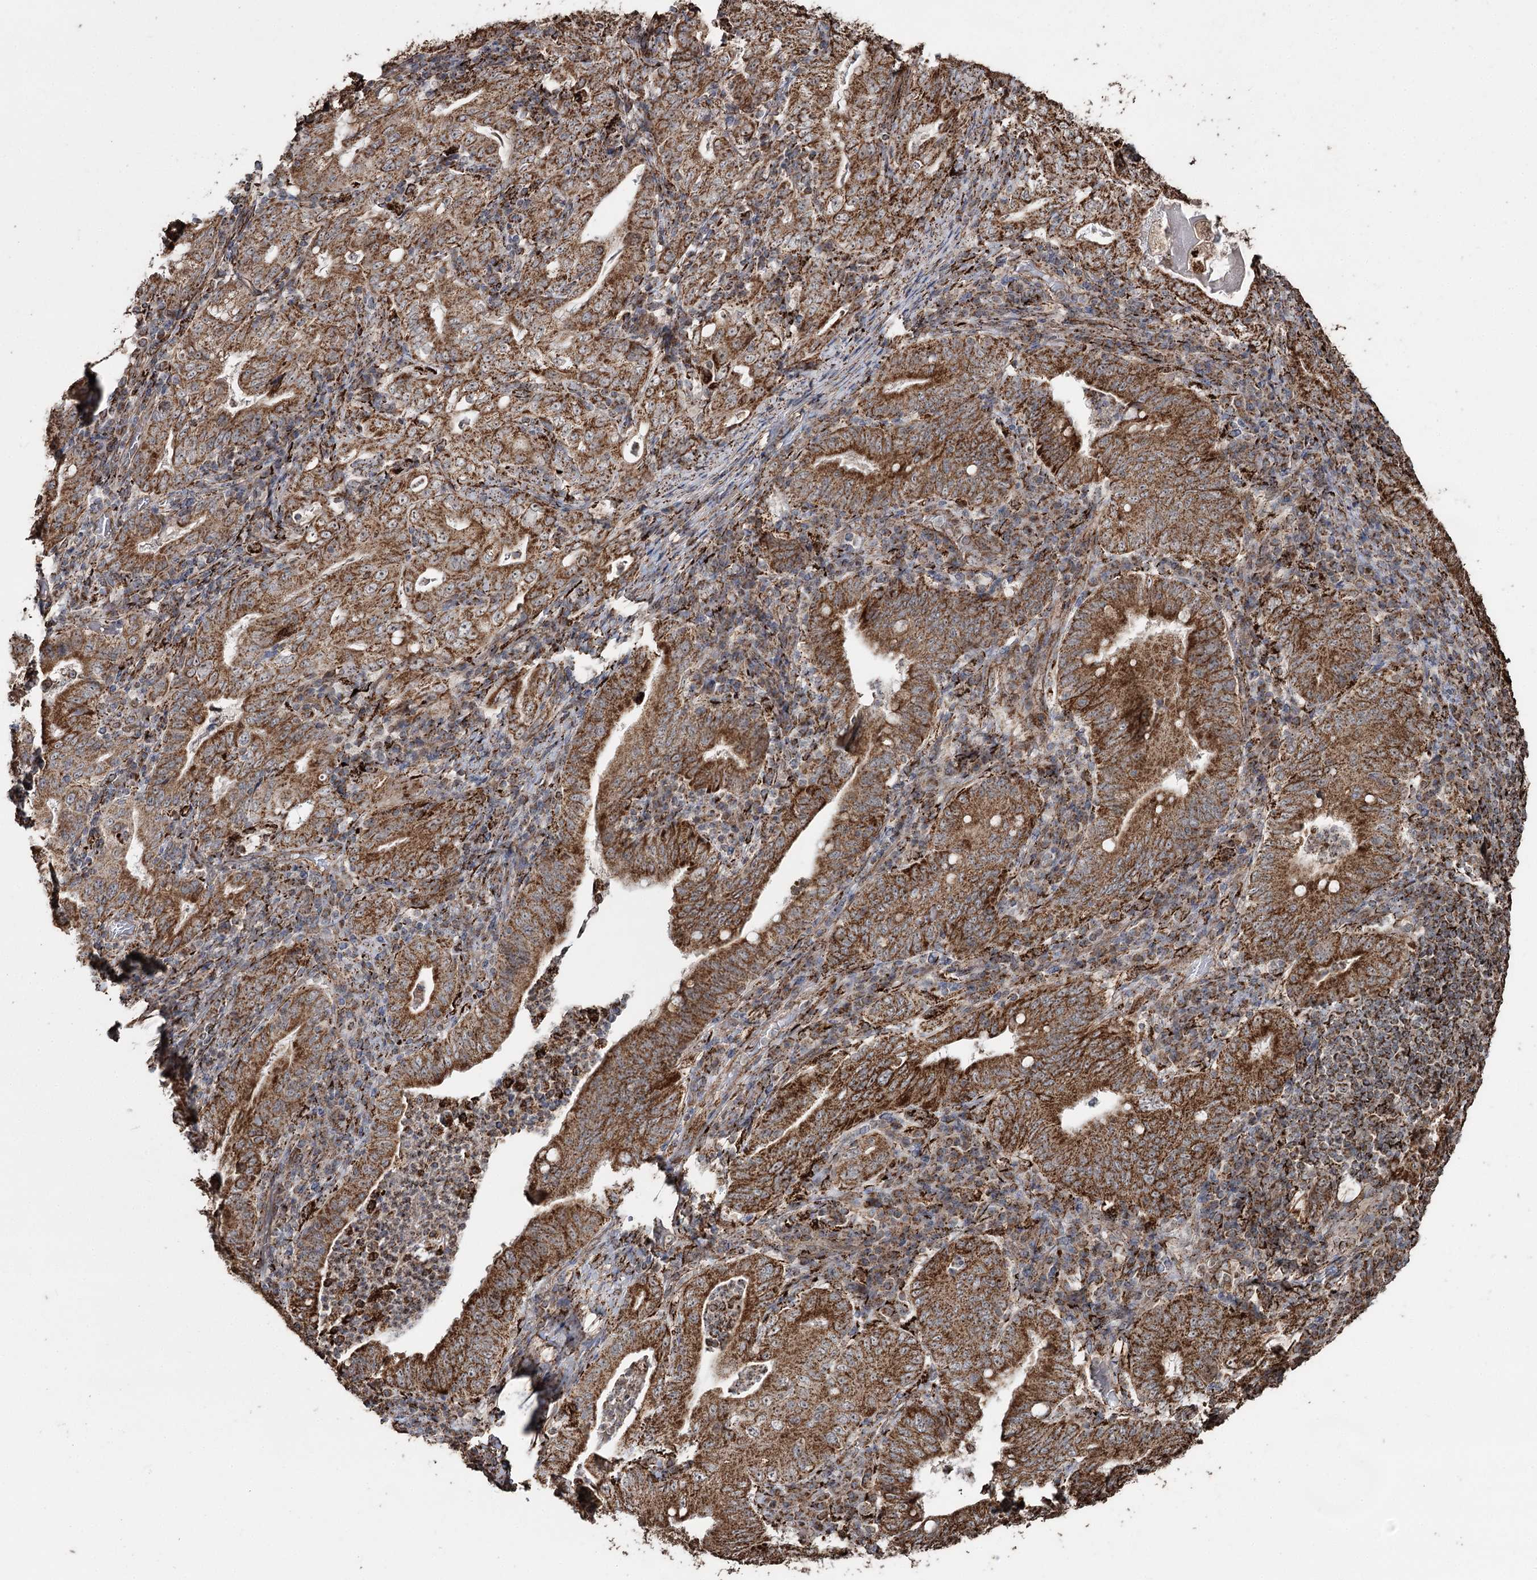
{"staining": {"intensity": "moderate", "quantity": ">75%", "location": "cytoplasmic/membranous"}, "tissue": "stomach cancer", "cell_type": "Tumor cells", "image_type": "cancer", "snomed": [{"axis": "morphology", "description": "Normal tissue, NOS"}, {"axis": "morphology", "description": "Adenocarcinoma, NOS"}, {"axis": "topography", "description": "Esophagus"}, {"axis": "topography", "description": "Stomach, upper"}, {"axis": "topography", "description": "Peripheral nerve tissue"}], "caption": "DAB (3,3'-diaminobenzidine) immunohistochemical staining of human adenocarcinoma (stomach) reveals moderate cytoplasmic/membranous protein expression in approximately >75% of tumor cells. (DAB (3,3'-diaminobenzidine) = brown stain, brightfield microscopy at high magnification).", "gene": "SLF2", "patient": {"sex": "male", "age": 62}}